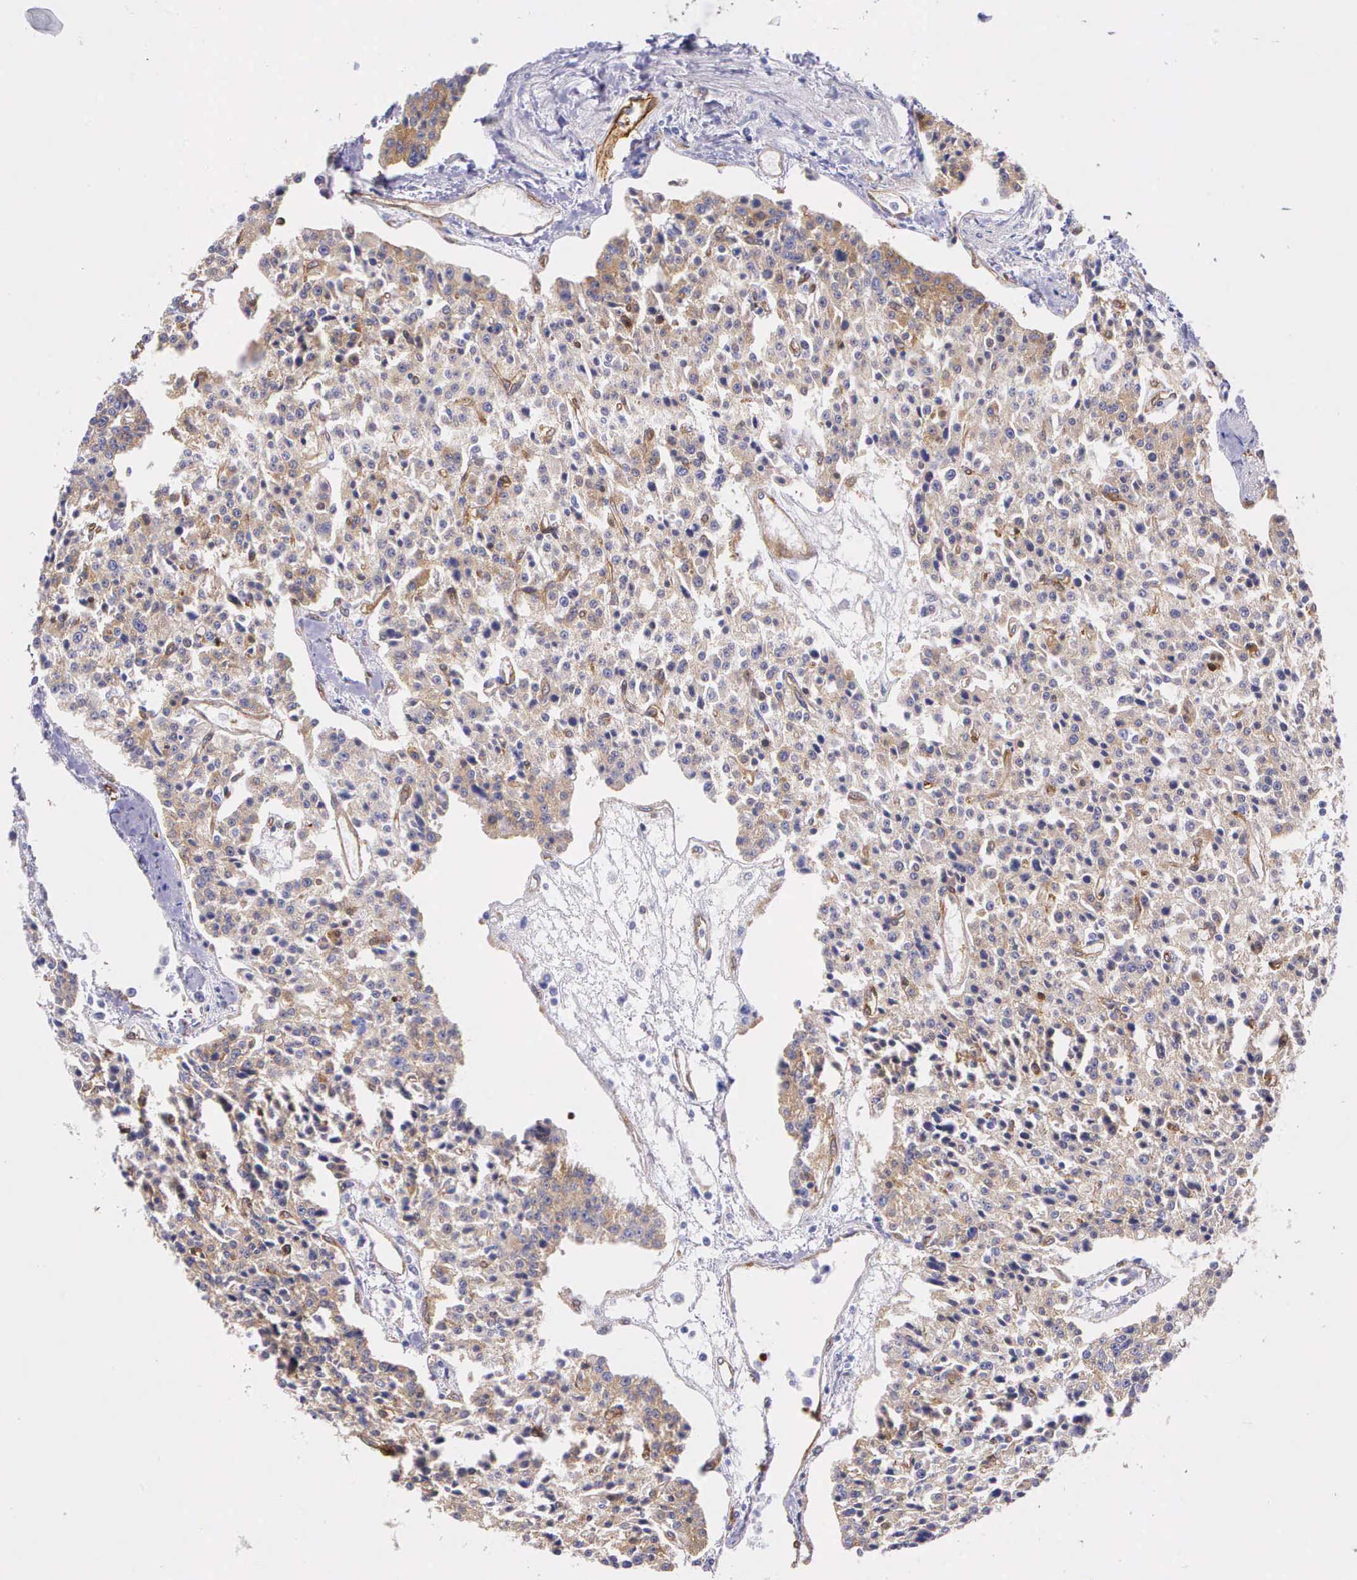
{"staining": {"intensity": "moderate", "quantity": ">75%", "location": "cytoplasmic/membranous"}, "tissue": "carcinoid", "cell_type": "Tumor cells", "image_type": "cancer", "snomed": [{"axis": "morphology", "description": "Carcinoid, malignant, NOS"}, {"axis": "topography", "description": "Stomach"}], "caption": "There is medium levels of moderate cytoplasmic/membranous expression in tumor cells of carcinoid, as demonstrated by immunohistochemical staining (brown color).", "gene": "BCAR1", "patient": {"sex": "female", "age": 76}}